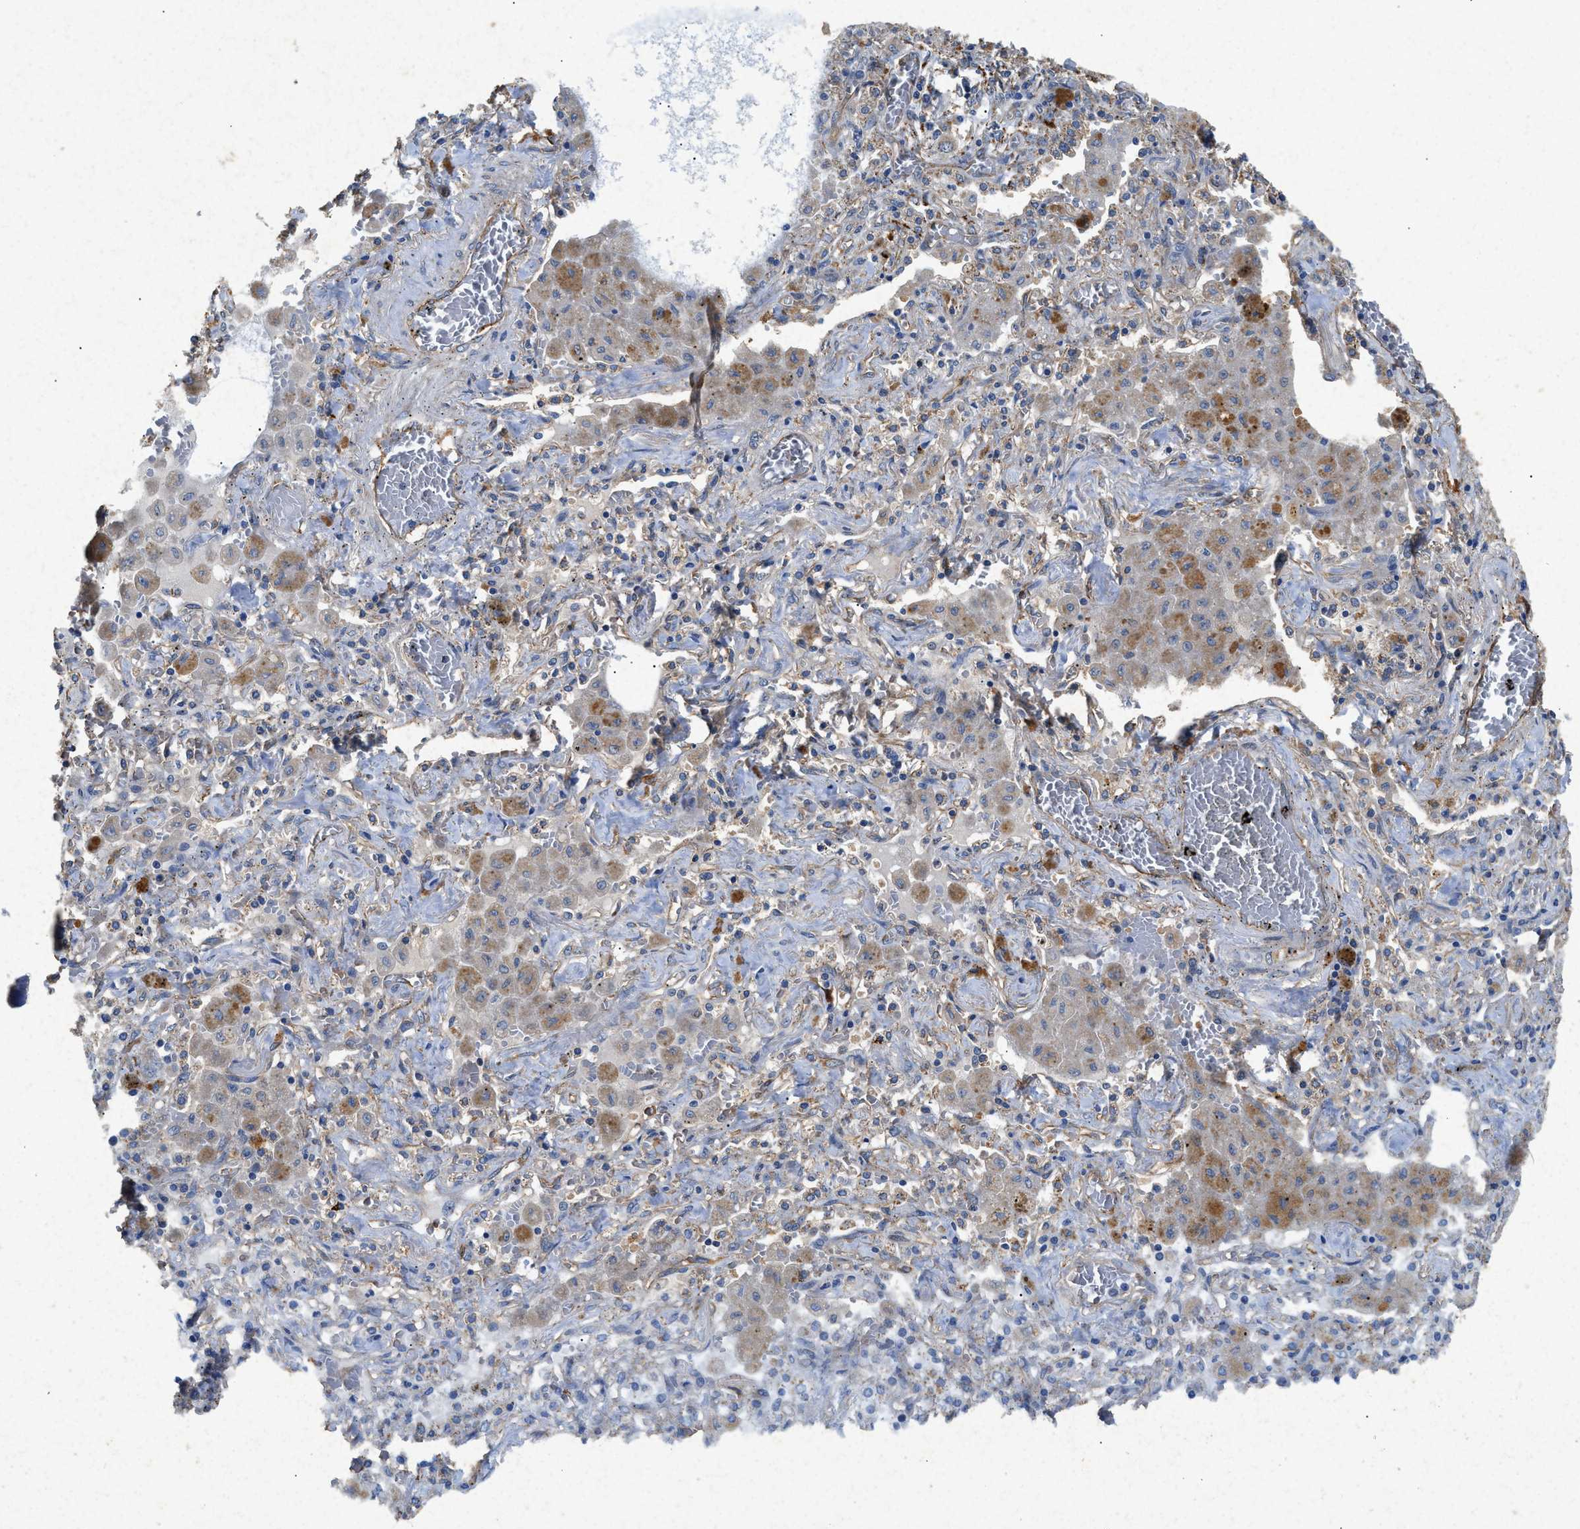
{"staining": {"intensity": "negative", "quantity": "none", "location": "none"}, "tissue": "lung cancer", "cell_type": "Tumor cells", "image_type": "cancer", "snomed": [{"axis": "morphology", "description": "Squamous cell carcinoma, NOS"}, {"axis": "topography", "description": "Lung"}], "caption": "This is a histopathology image of immunohistochemistry (IHC) staining of lung cancer (squamous cell carcinoma), which shows no expression in tumor cells.", "gene": "CDK15", "patient": {"sex": "female", "age": 47}}